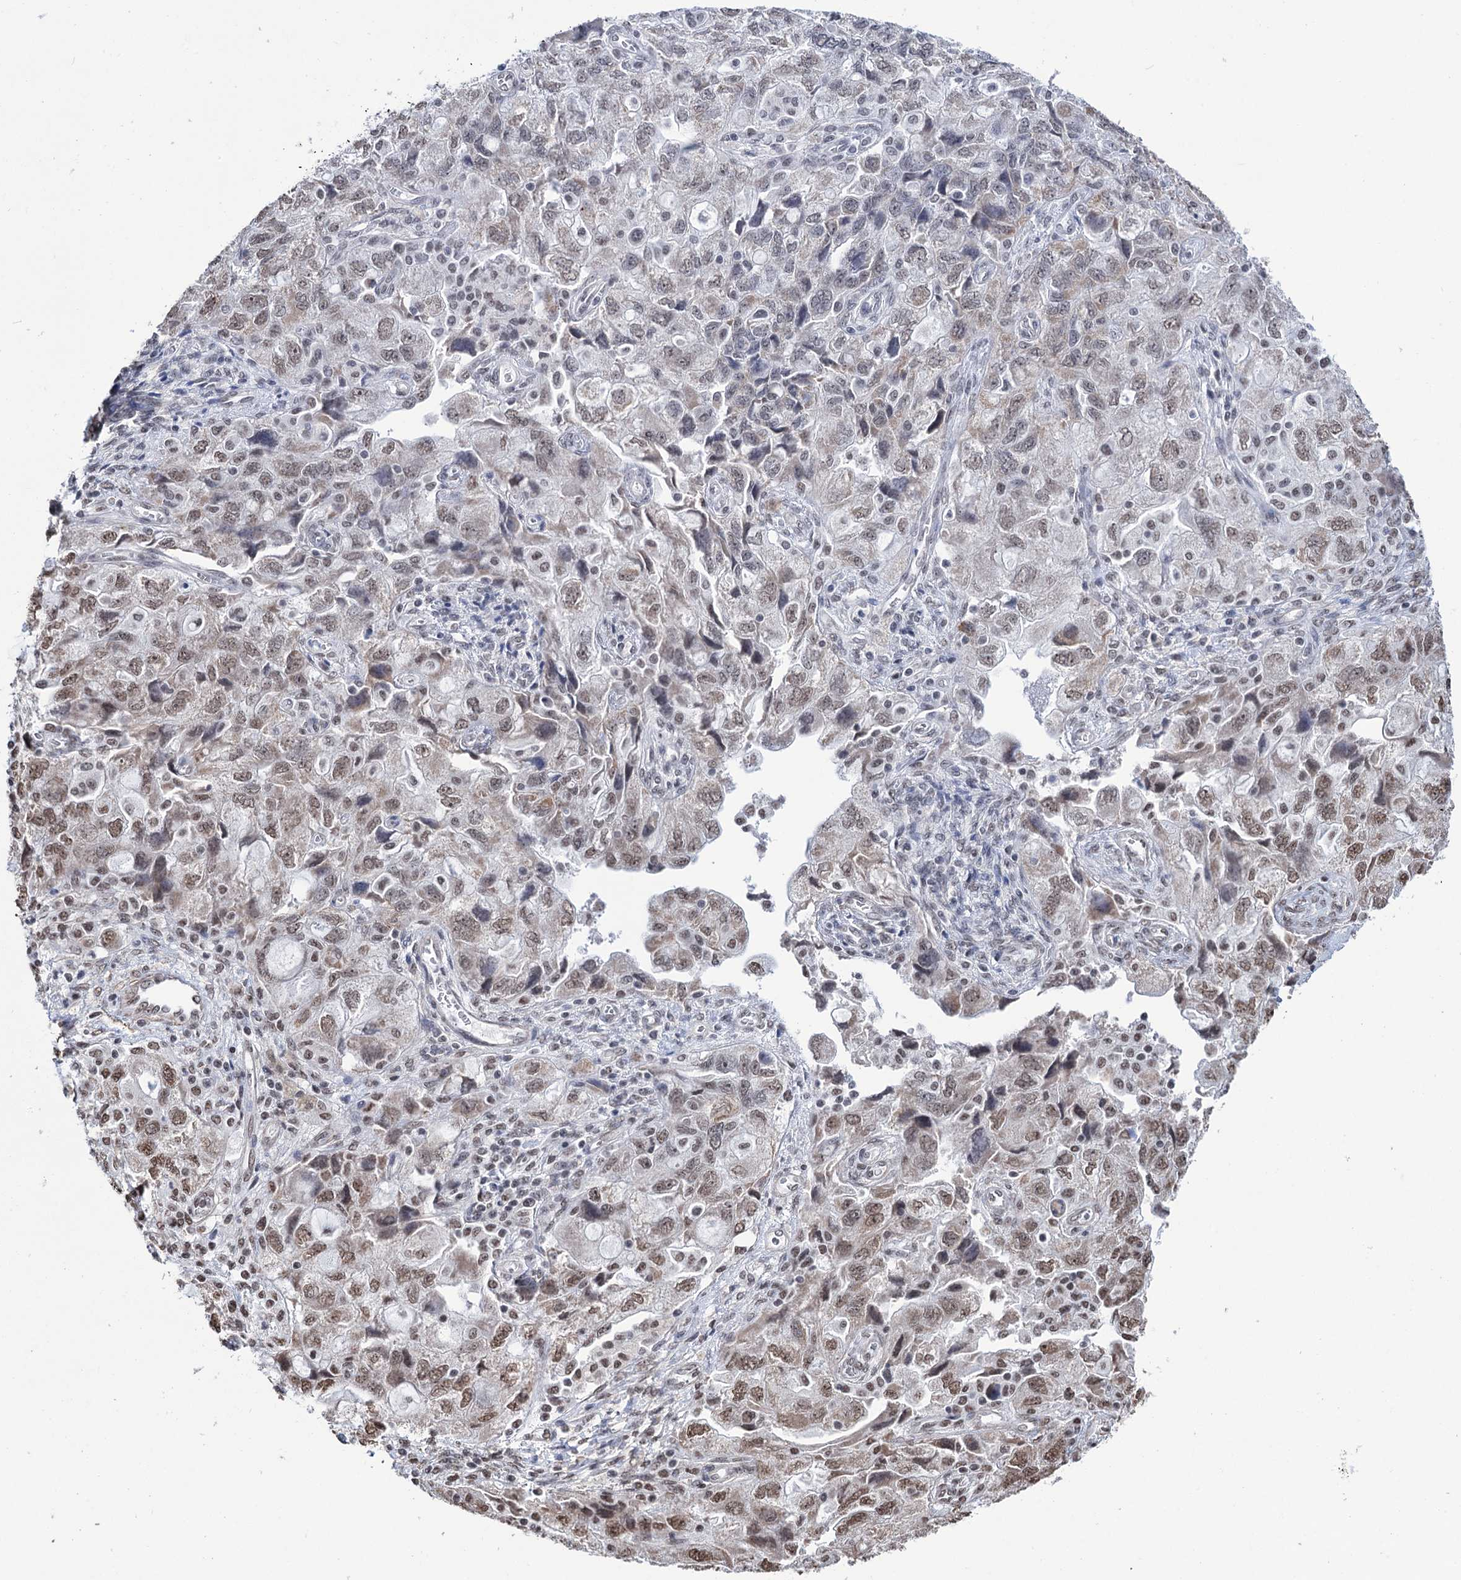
{"staining": {"intensity": "moderate", "quantity": "25%-75%", "location": "nuclear"}, "tissue": "ovarian cancer", "cell_type": "Tumor cells", "image_type": "cancer", "snomed": [{"axis": "morphology", "description": "Carcinoma, NOS"}, {"axis": "morphology", "description": "Cystadenocarcinoma, serous, NOS"}, {"axis": "topography", "description": "Ovary"}], "caption": "Moderate nuclear protein staining is present in about 25%-75% of tumor cells in carcinoma (ovarian). (DAB (3,3'-diaminobenzidine) IHC, brown staining for protein, blue staining for nuclei).", "gene": "ABHD10", "patient": {"sex": "female", "age": 69}}